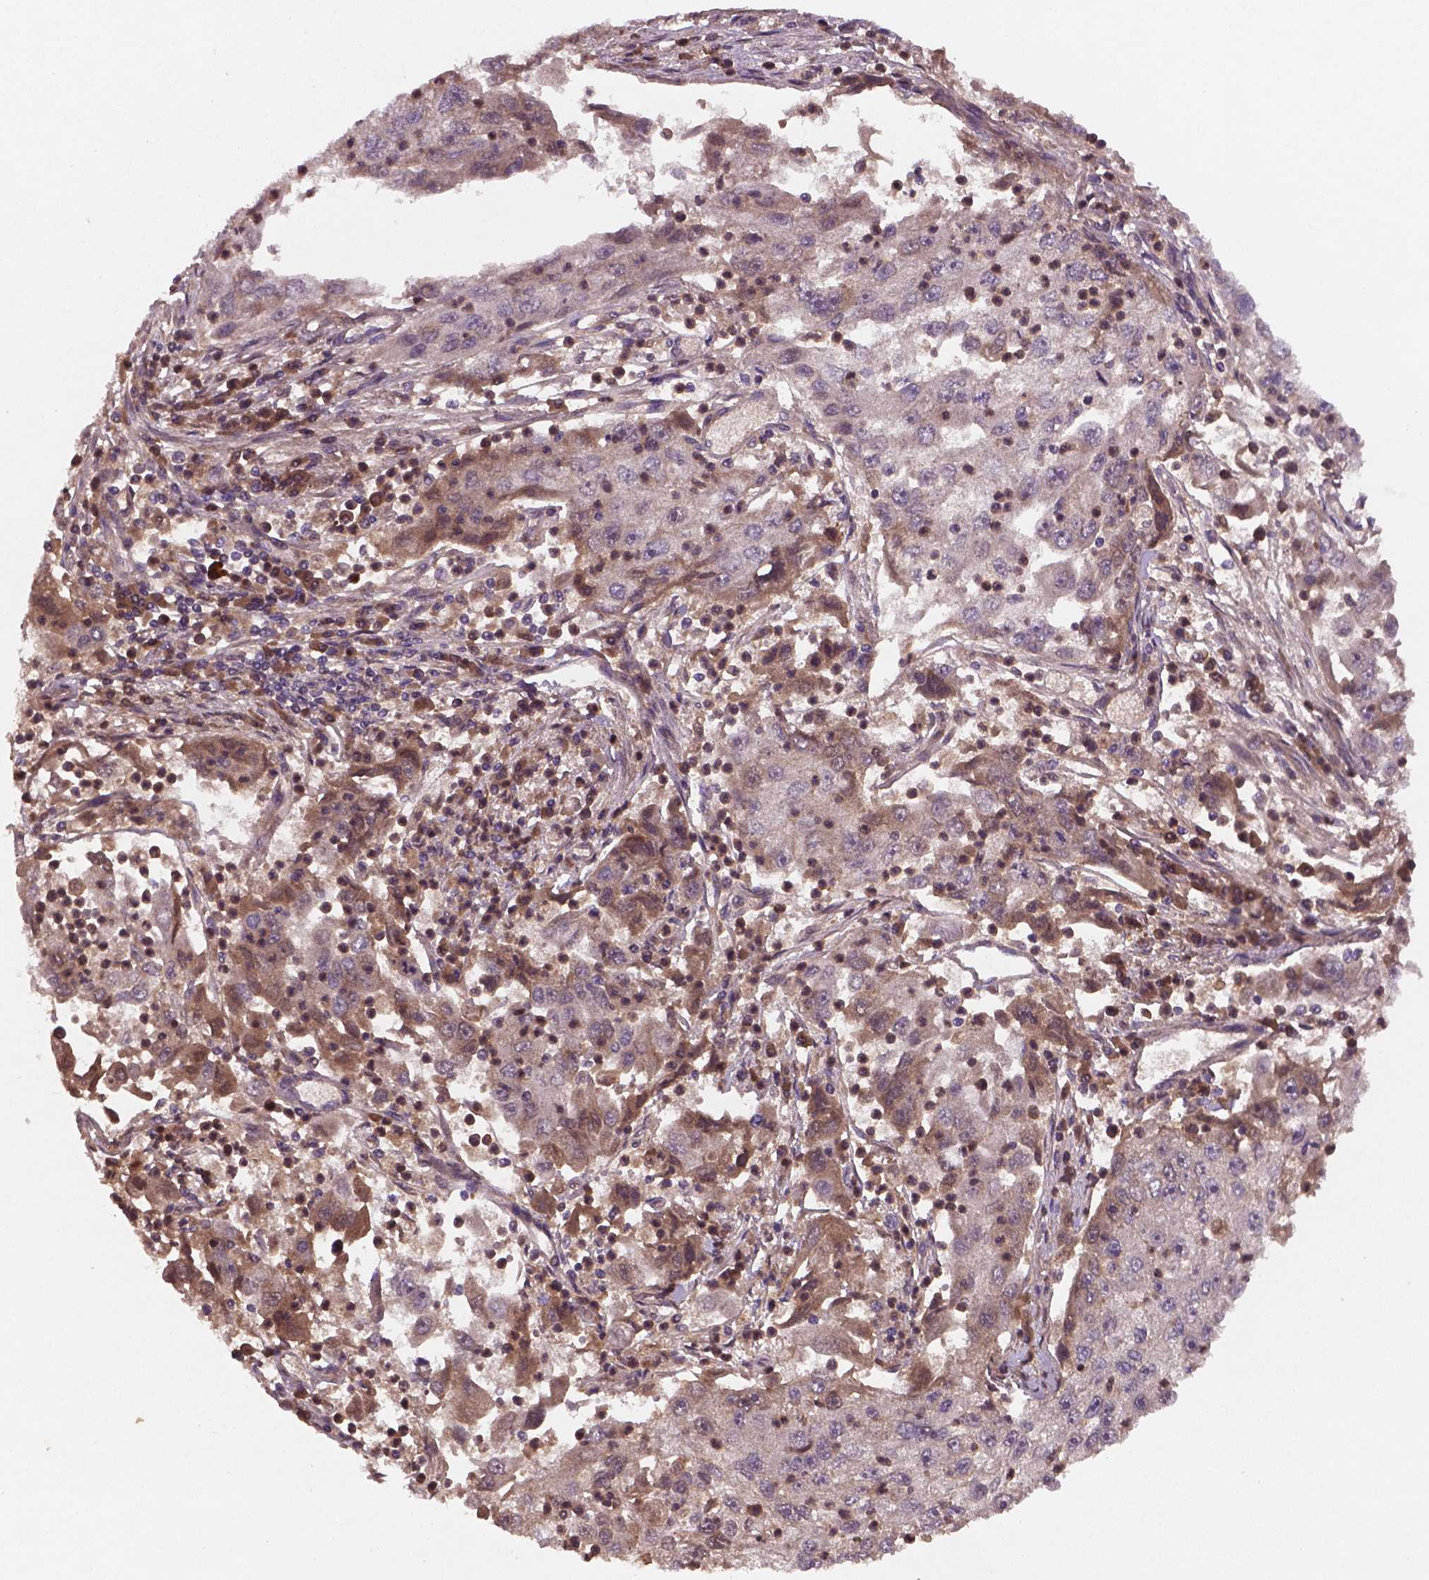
{"staining": {"intensity": "weak", "quantity": "<25%", "location": "cytoplasmic/membranous"}, "tissue": "cervical cancer", "cell_type": "Tumor cells", "image_type": "cancer", "snomed": [{"axis": "morphology", "description": "Squamous cell carcinoma, NOS"}, {"axis": "topography", "description": "Cervix"}], "caption": "Immunohistochemistry of cervical squamous cell carcinoma shows no staining in tumor cells. (DAB (3,3'-diaminobenzidine) IHC, high magnification).", "gene": "NIPAL2", "patient": {"sex": "female", "age": 36}}